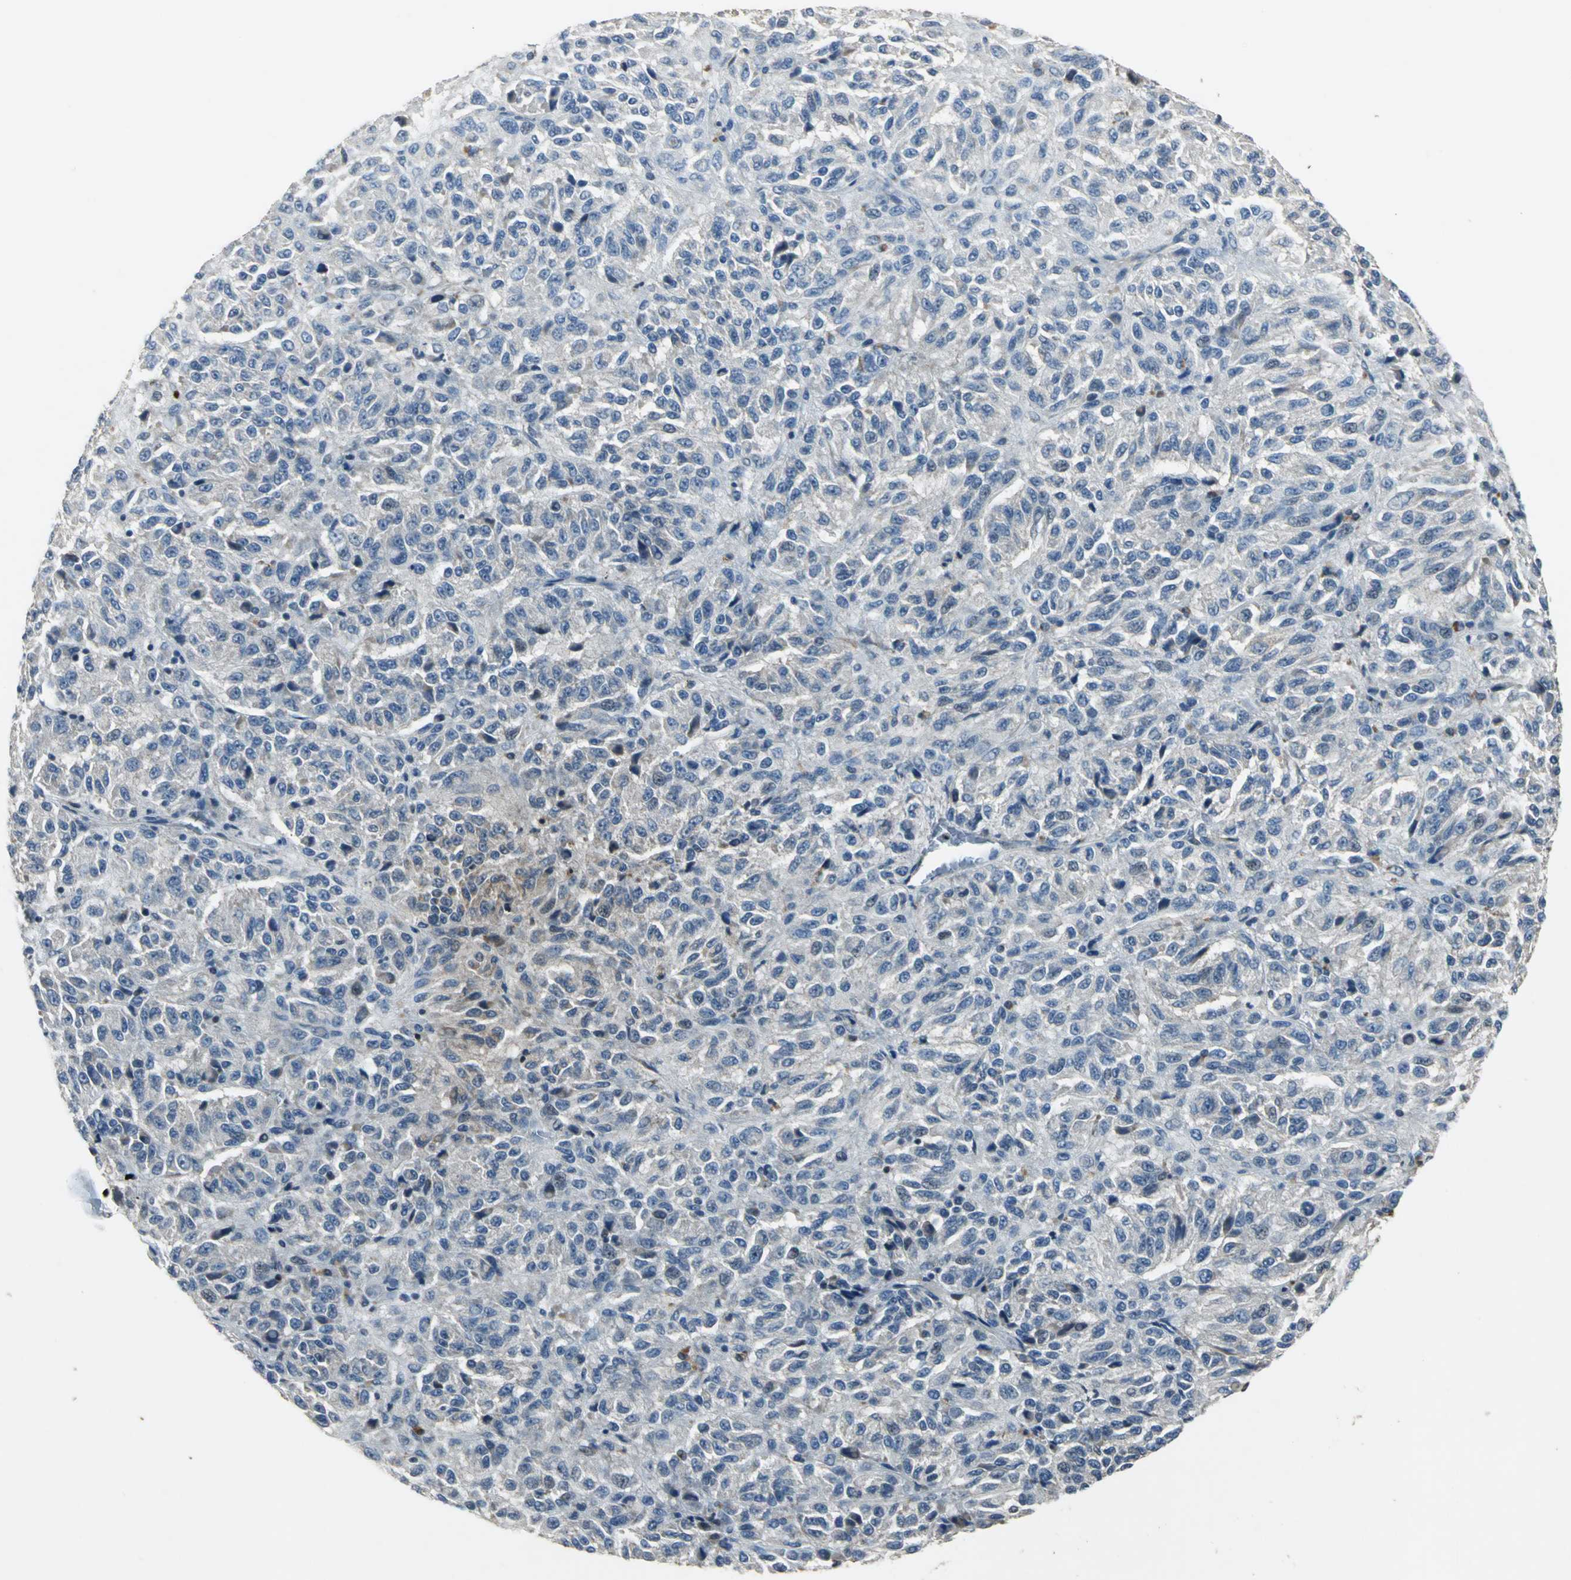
{"staining": {"intensity": "weak", "quantity": "<25%", "location": "cytoplasmic/membranous"}, "tissue": "melanoma", "cell_type": "Tumor cells", "image_type": "cancer", "snomed": [{"axis": "morphology", "description": "Malignant melanoma, Metastatic site"}, {"axis": "topography", "description": "Lung"}], "caption": "IHC of human malignant melanoma (metastatic site) demonstrates no positivity in tumor cells. Nuclei are stained in blue.", "gene": "JADE3", "patient": {"sex": "male", "age": 64}}